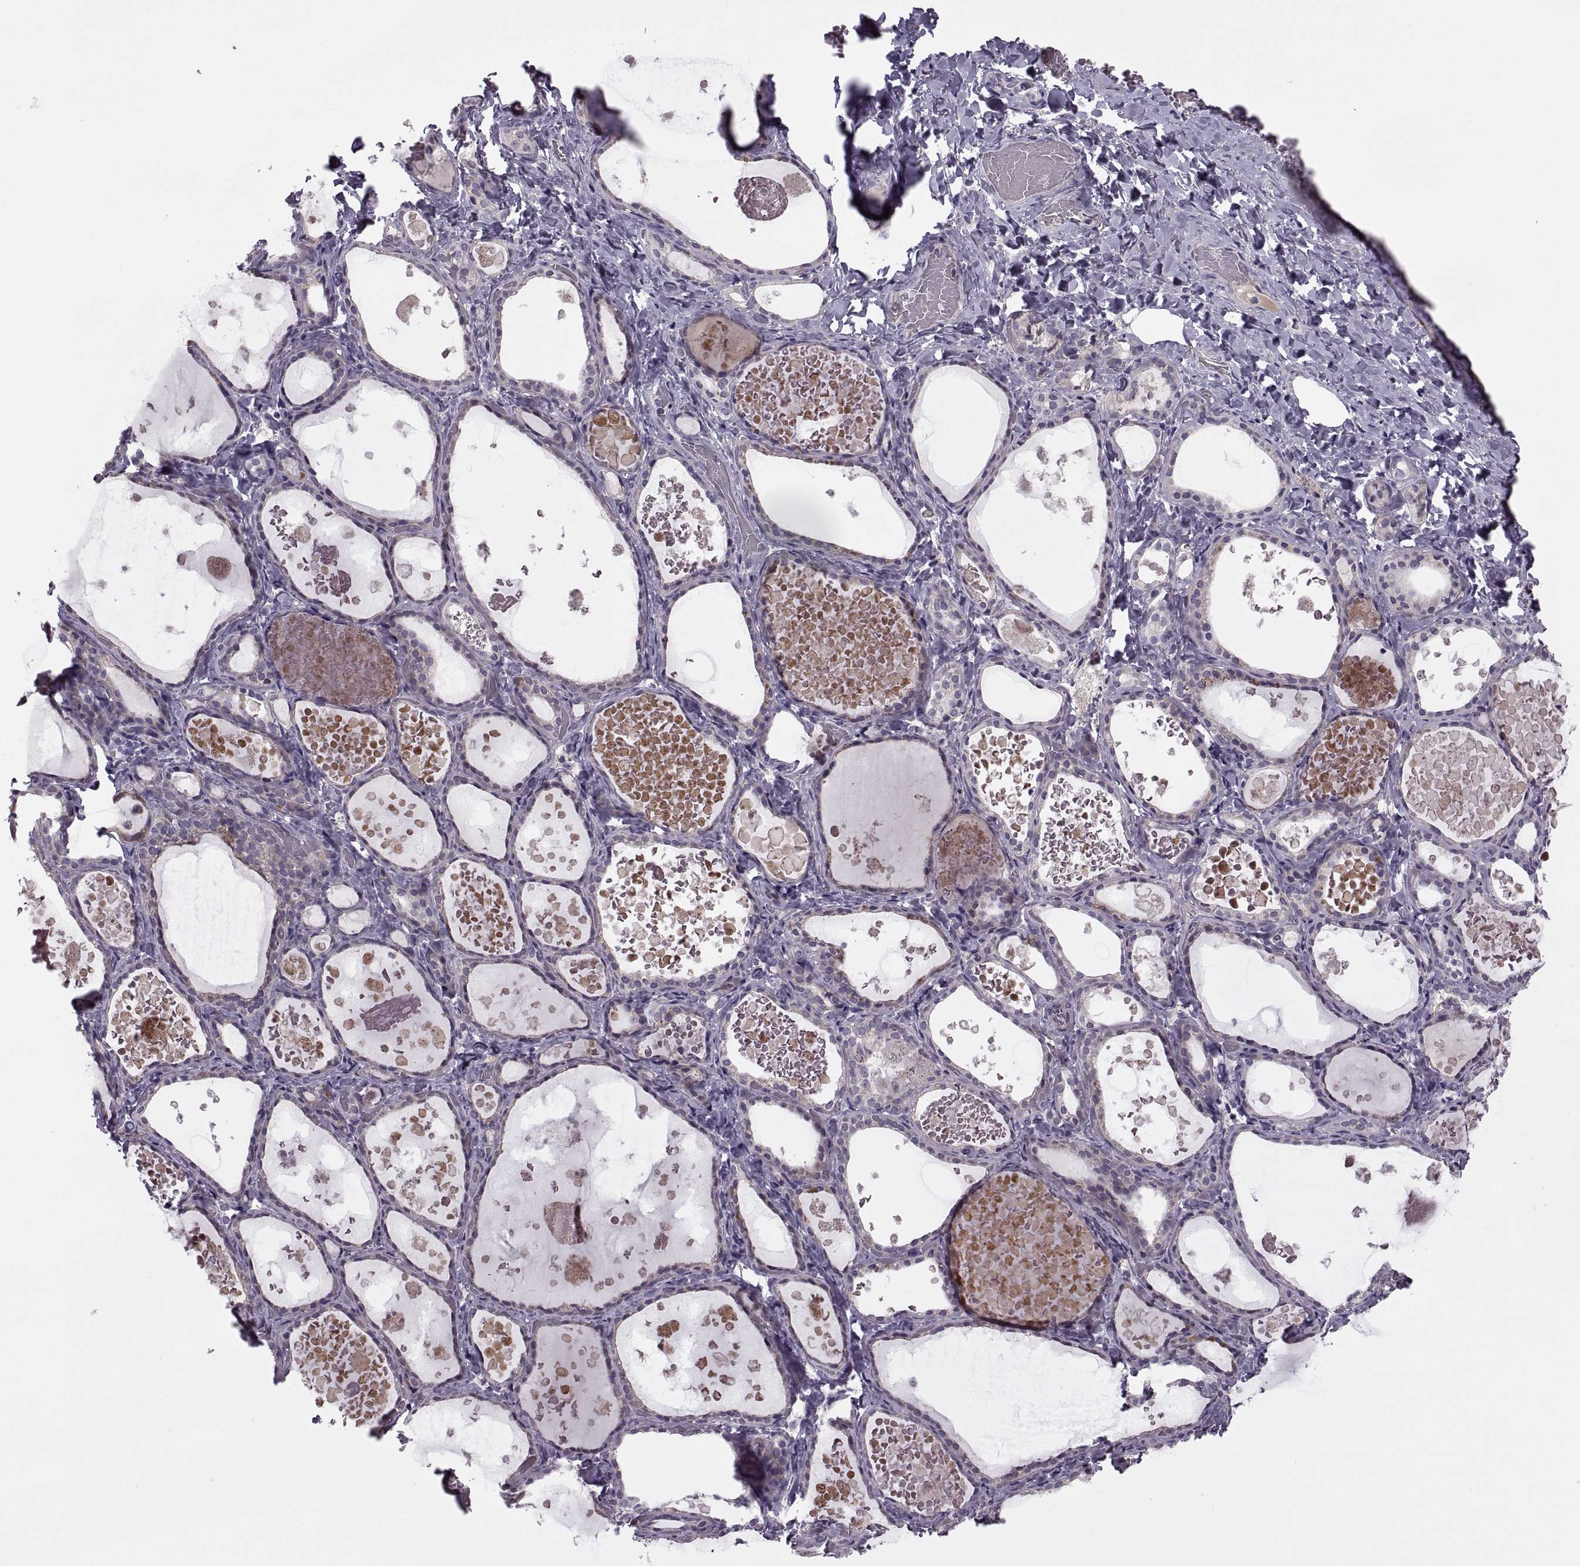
{"staining": {"intensity": "negative", "quantity": "none", "location": "none"}, "tissue": "thyroid gland", "cell_type": "Glandular cells", "image_type": "normal", "snomed": [{"axis": "morphology", "description": "Normal tissue, NOS"}, {"axis": "topography", "description": "Thyroid gland"}], "caption": "Immunohistochemical staining of normal thyroid gland reveals no significant expression in glandular cells.", "gene": "RIPK4", "patient": {"sex": "female", "age": 56}}